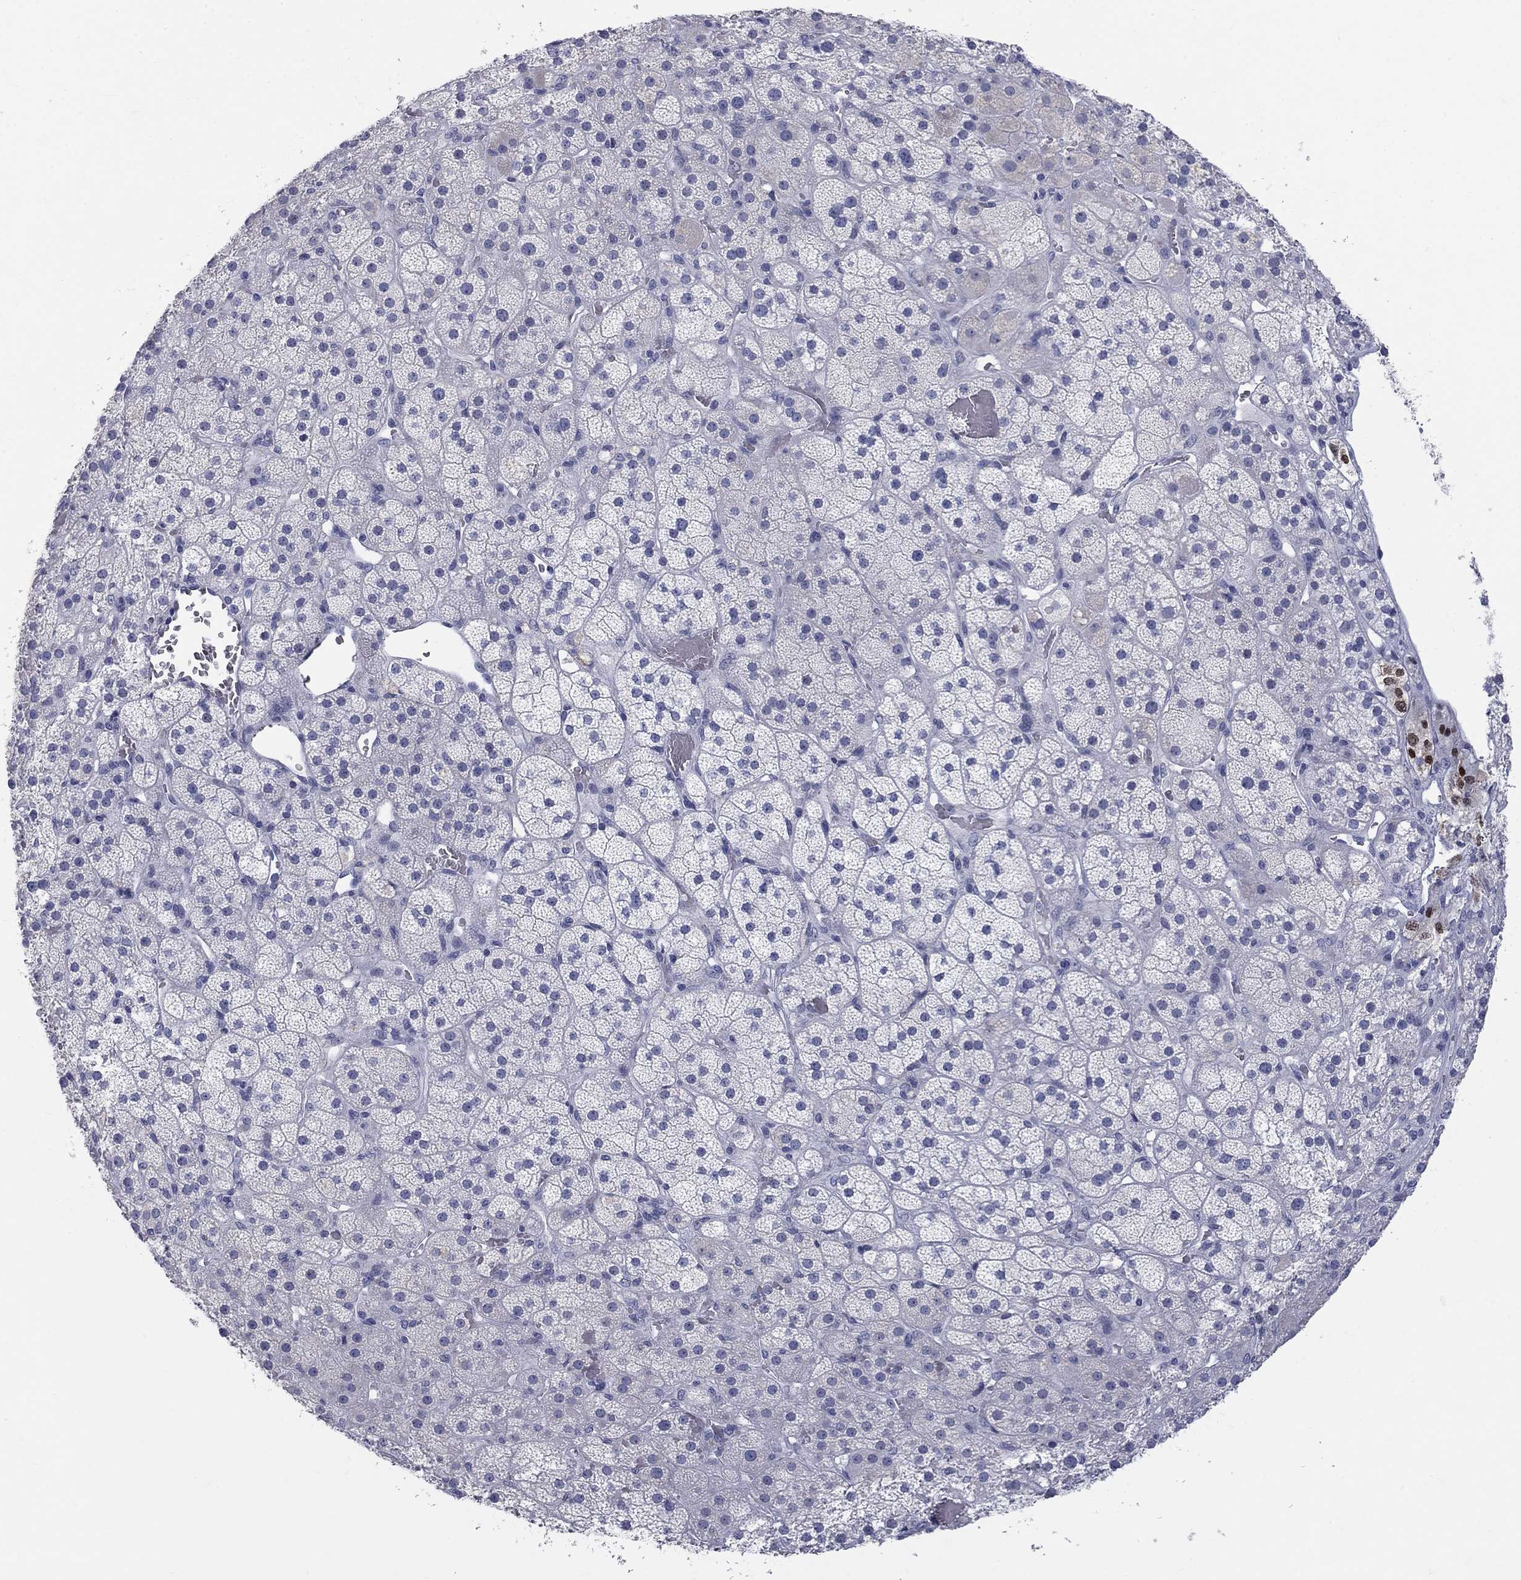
{"staining": {"intensity": "weak", "quantity": "<25%", "location": "nuclear"}, "tissue": "adrenal gland", "cell_type": "Glandular cells", "image_type": "normal", "snomed": [{"axis": "morphology", "description": "Normal tissue, NOS"}, {"axis": "topography", "description": "Adrenal gland"}], "caption": "A histopathology image of adrenal gland stained for a protein demonstrates no brown staining in glandular cells.", "gene": "ELAVL4", "patient": {"sex": "male", "age": 57}}